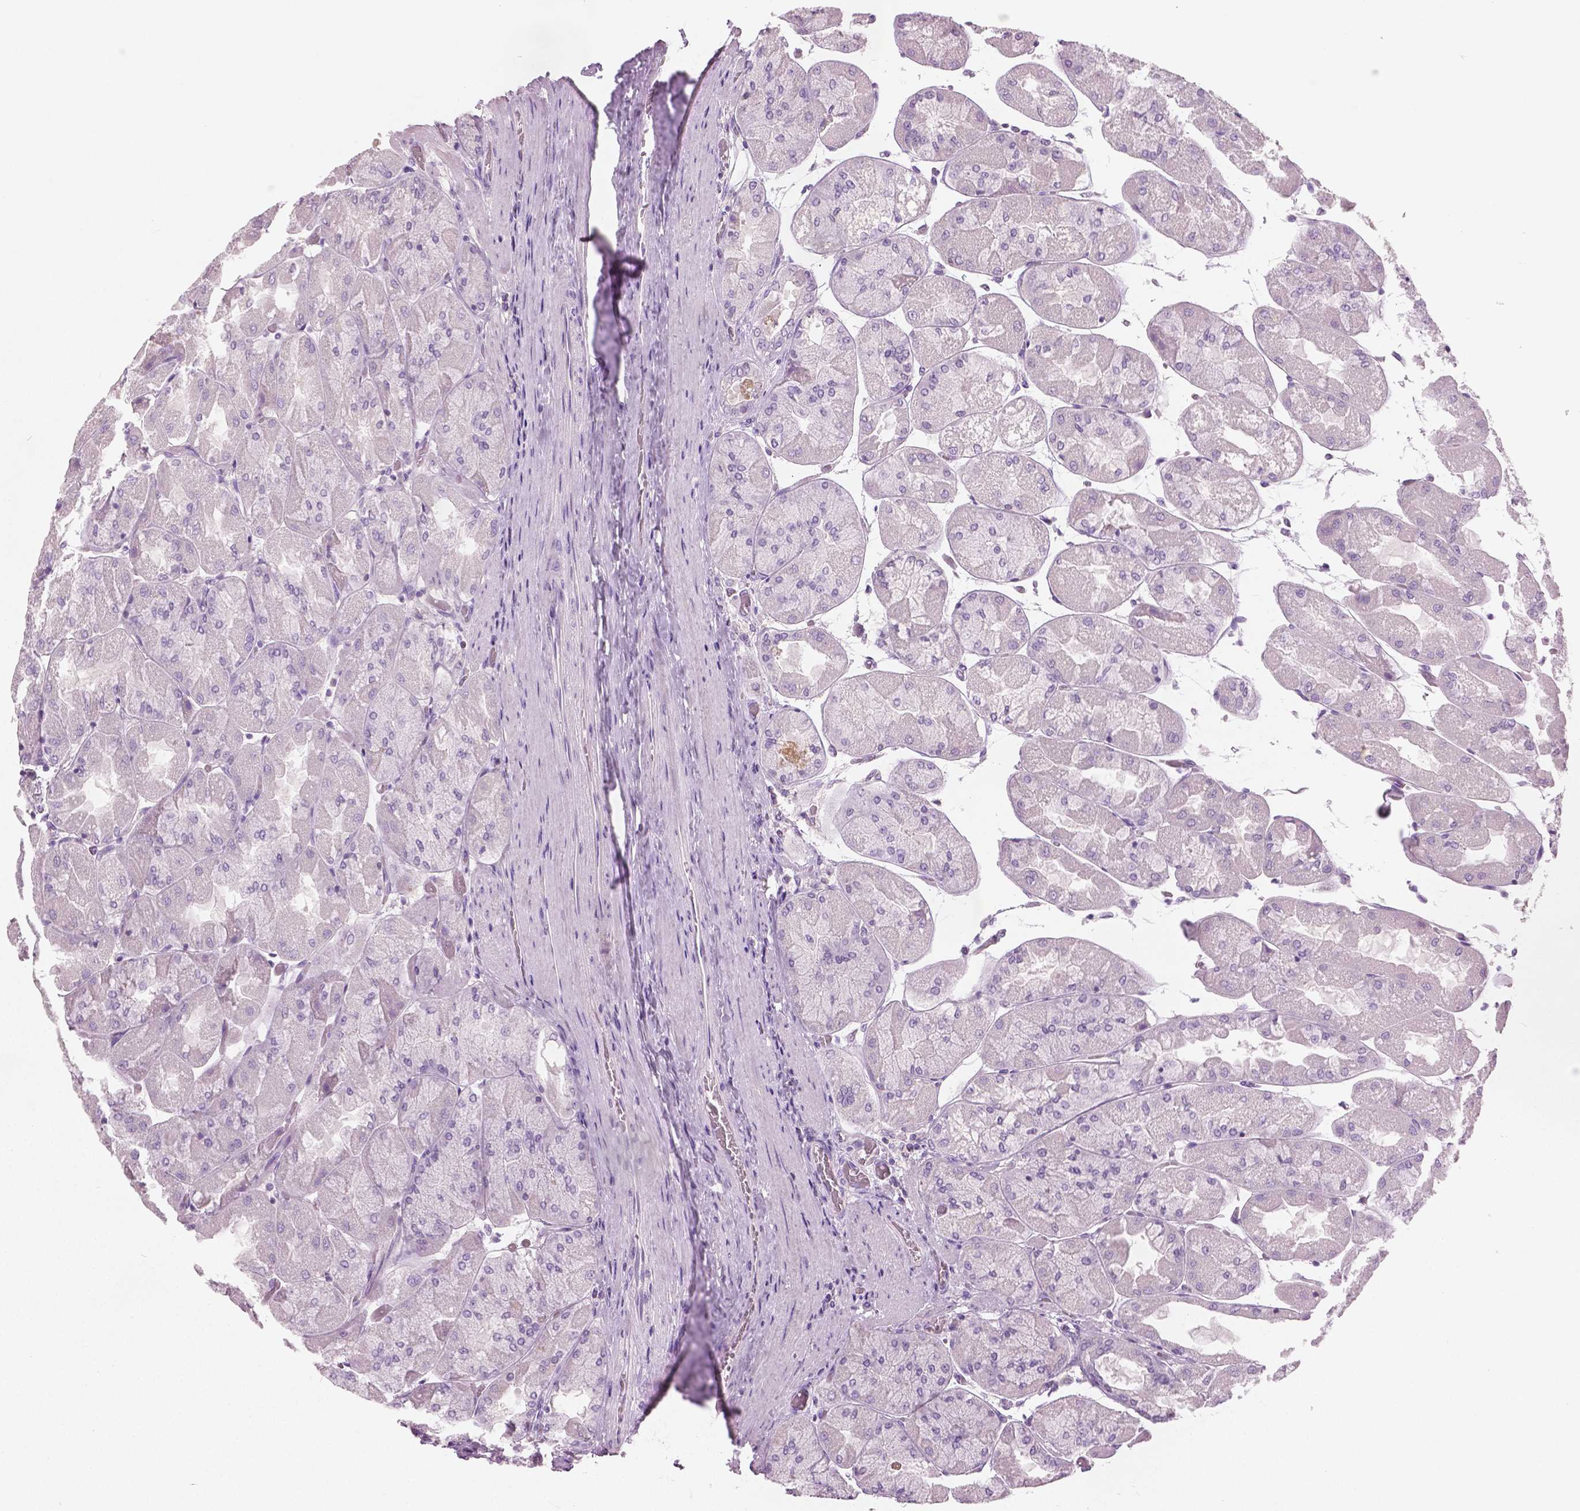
{"staining": {"intensity": "negative", "quantity": "none", "location": "none"}, "tissue": "stomach", "cell_type": "Glandular cells", "image_type": "normal", "snomed": [{"axis": "morphology", "description": "Normal tissue, NOS"}, {"axis": "topography", "description": "Stomach"}], "caption": "DAB (3,3'-diaminobenzidine) immunohistochemical staining of normal stomach displays no significant staining in glandular cells. (Brightfield microscopy of DAB (3,3'-diaminobenzidine) IHC at high magnification).", "gene": "GALM", "patient": {"sex": "female", "age": 61}}